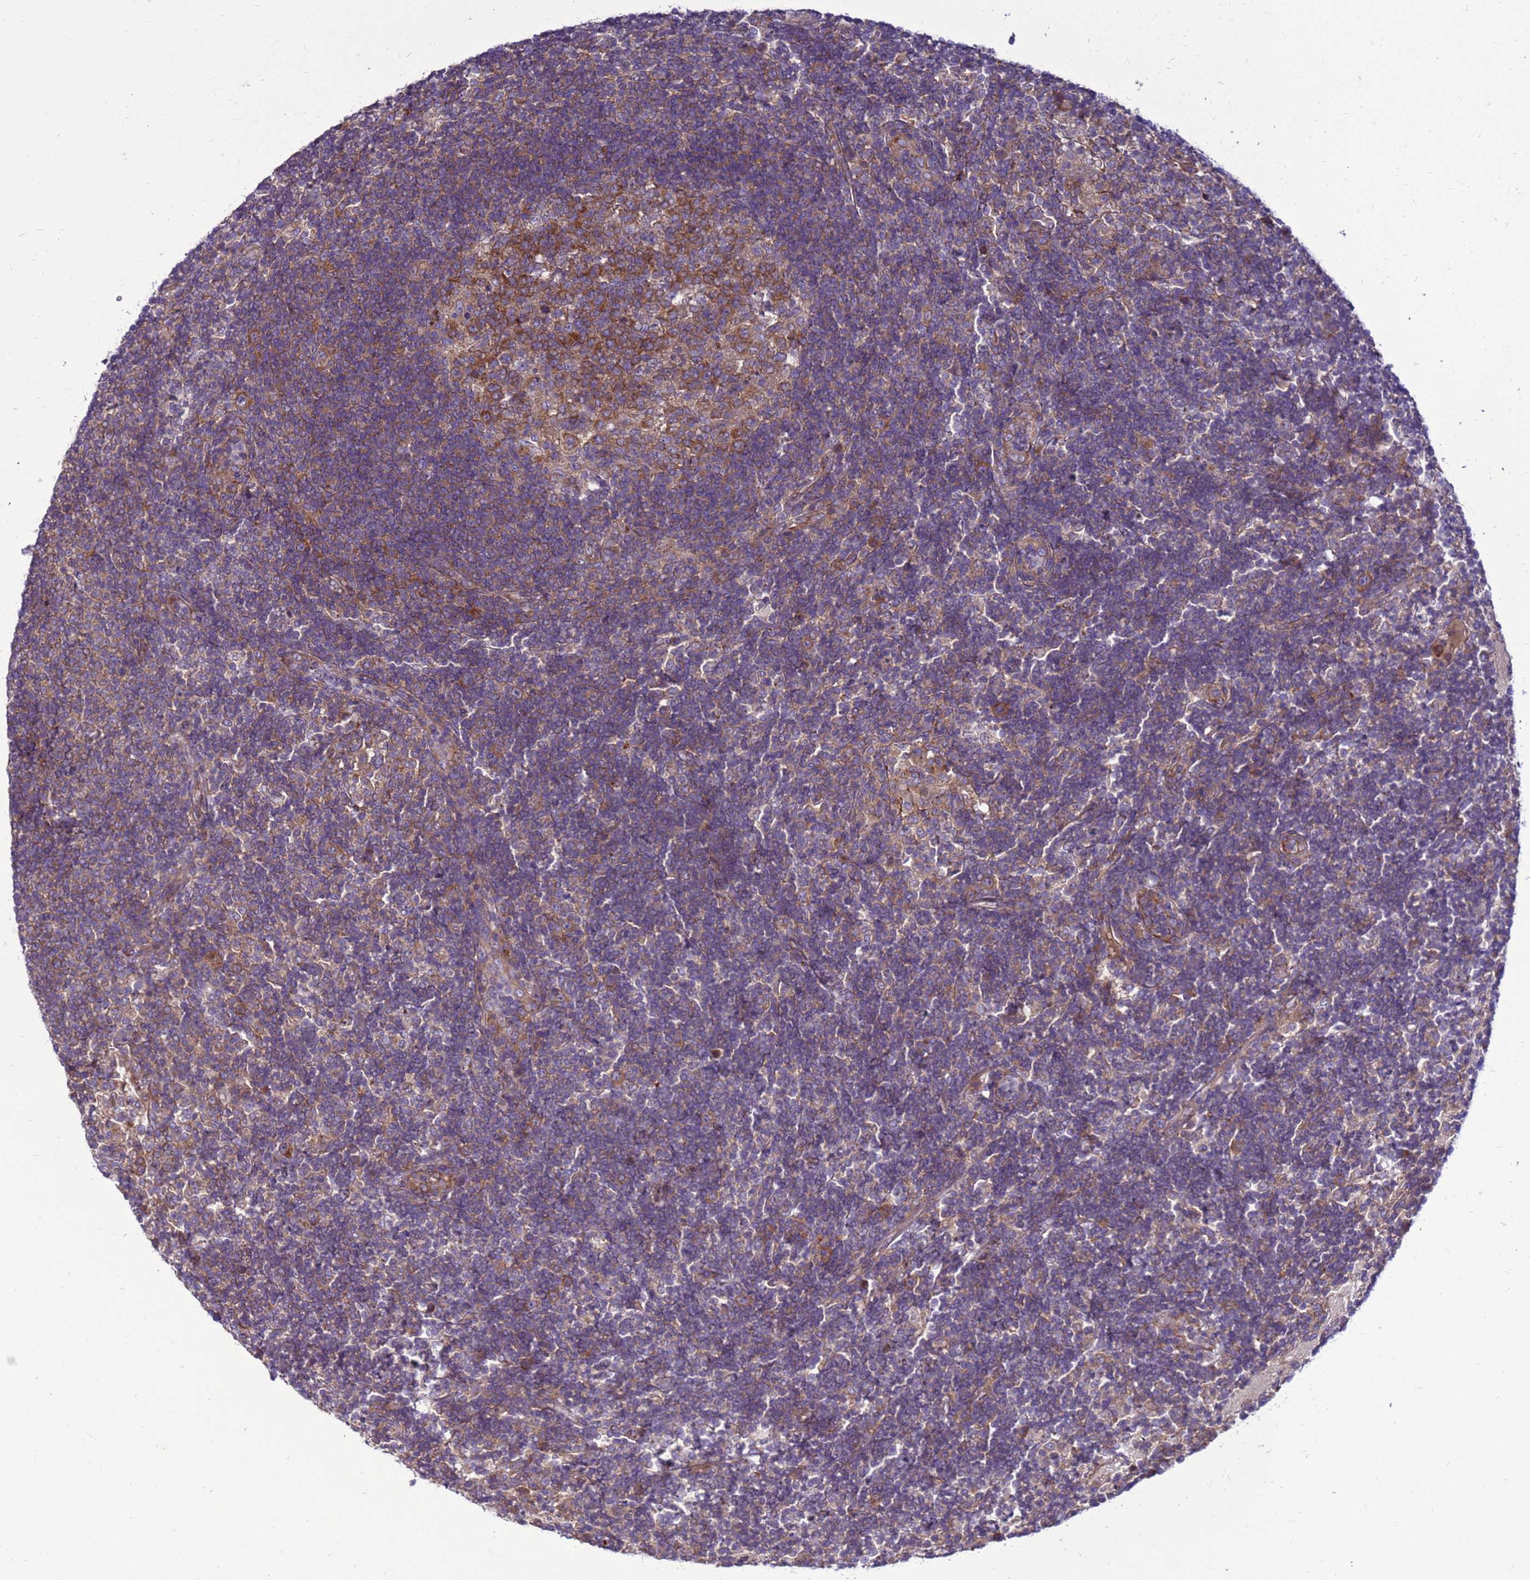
{"staining": {"intensity": "moderate", "quantity": ">75%", "location": "cytoplasmic/membranous"}, "tissue": "lymph node", "cell_type": "Germinal center cells", "image_type": "normal", "snomed": [{"axis": "morphology", "description": "Normal tissue, NOS"}, {"axis": "topography", "description": "Lymph node"}], "caption": "High-magnification brightfield microscopy of unremarkable lymph node stained with DAB (brown) and counterstained with hematoxylin (blue). germinal center cells exhibit moderate cytoplasmic/membranous positivity is seen in approximately>75% of cells. Immunohistochemistry stains the protein of interest in brown and the nuclei are stained blue.", "gene": "MON1B", "patient": {"sex": "female", "age": 53}}